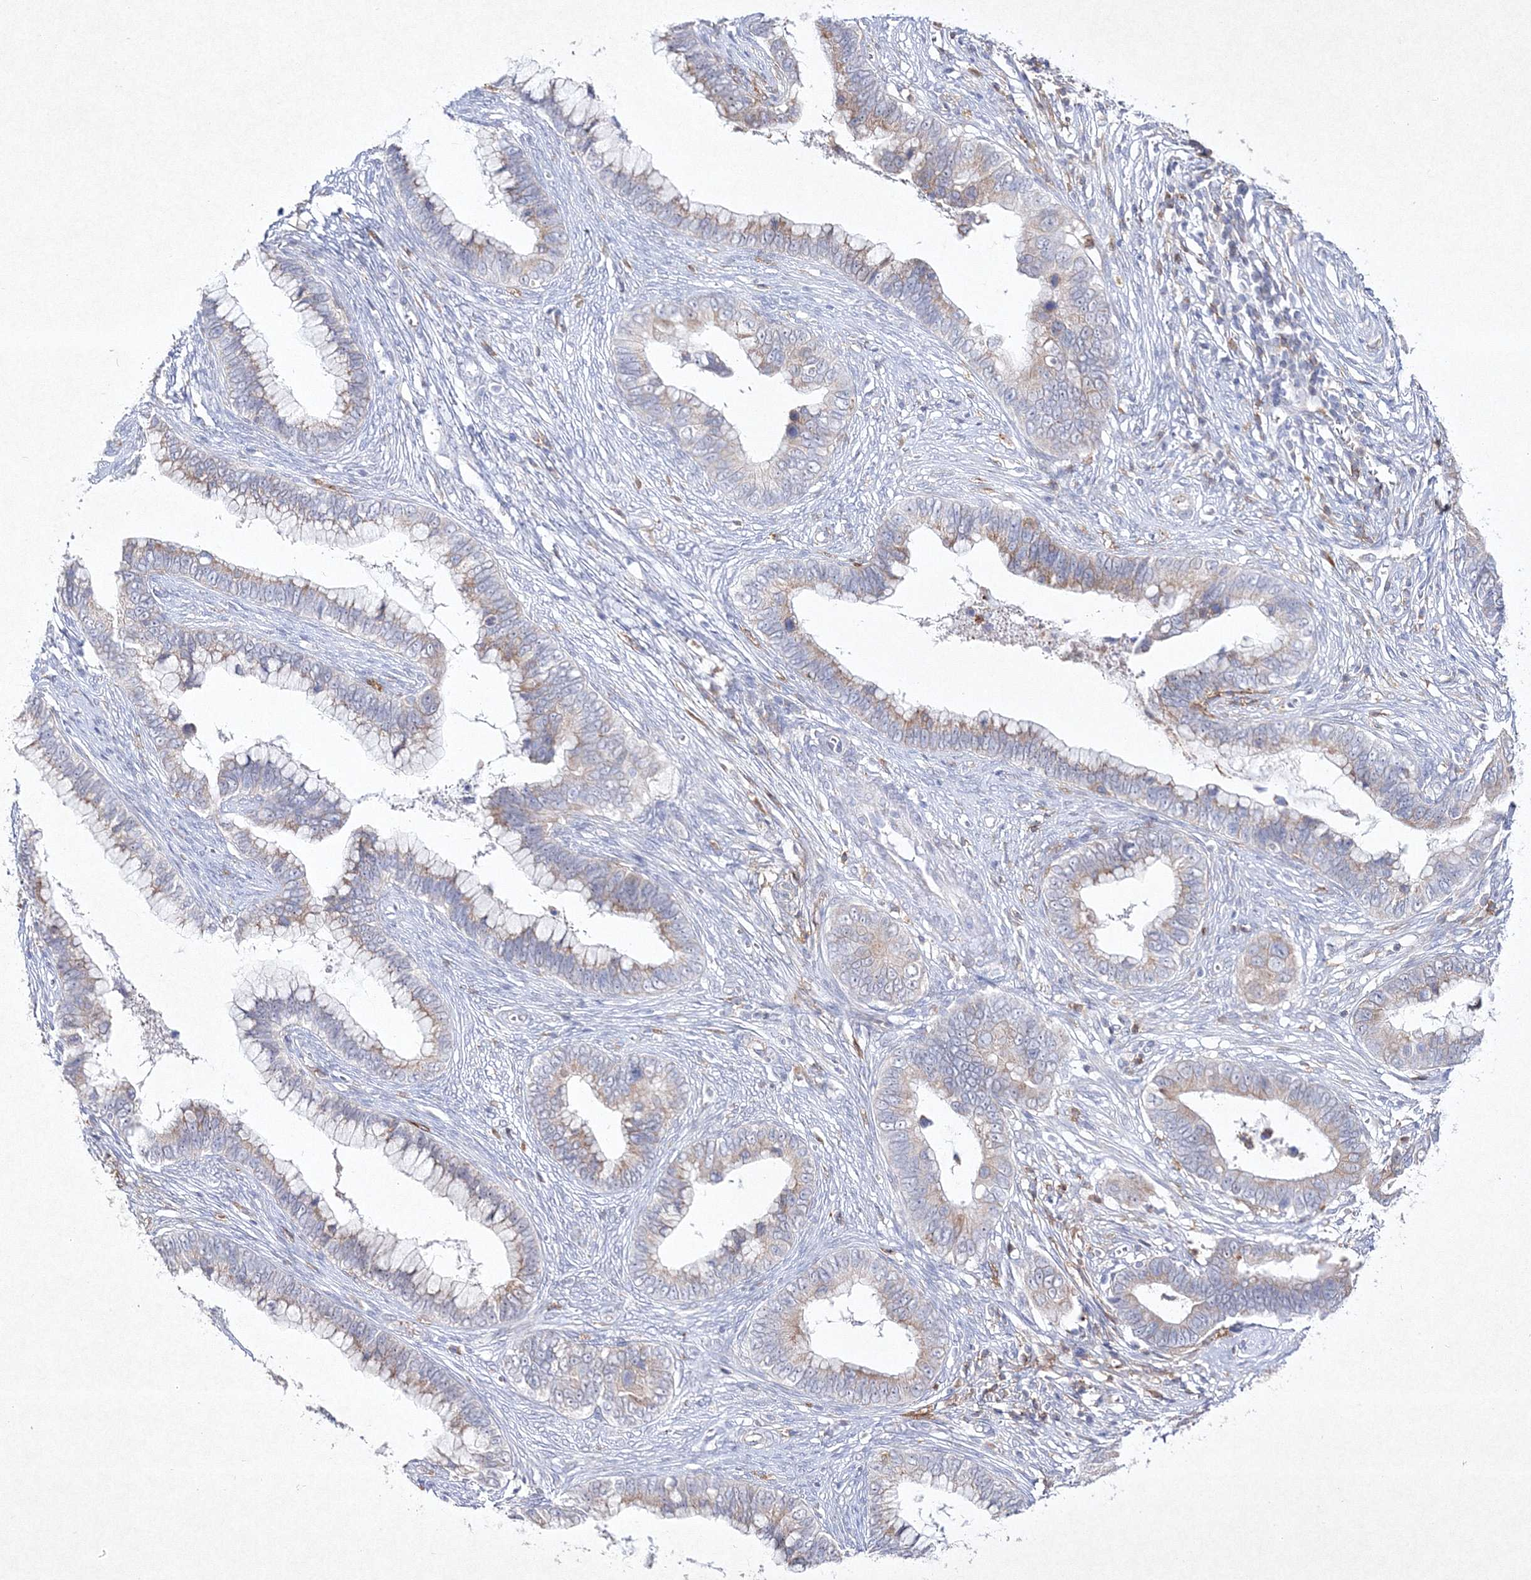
{"staining": {"intensity": "weak", "quantity": "25%-75%", "location": "cytoplasmic/membranous"}, "tissue": "cervical cancer", "cell_type": "Tumor cells", "image_type": "cancer", "snomed": [{"axis": "morphology", "description": "Adenocarcinoma, NOS"}, {"axis": "topography", "description": "Cervix"}], "caption": "High-magnification brightfield microscopy of cervical adenocarcinoma stained with DAB (3,3'-diaminobenzidine) (brown) and counterstained with hematoxylin (blue). tumor cells exhibit weak cytoplasmic/membranous staining is identified in about25%-75% of cells.", "gene": "HCST", "patient": {"sex": "female", "age": 44}}